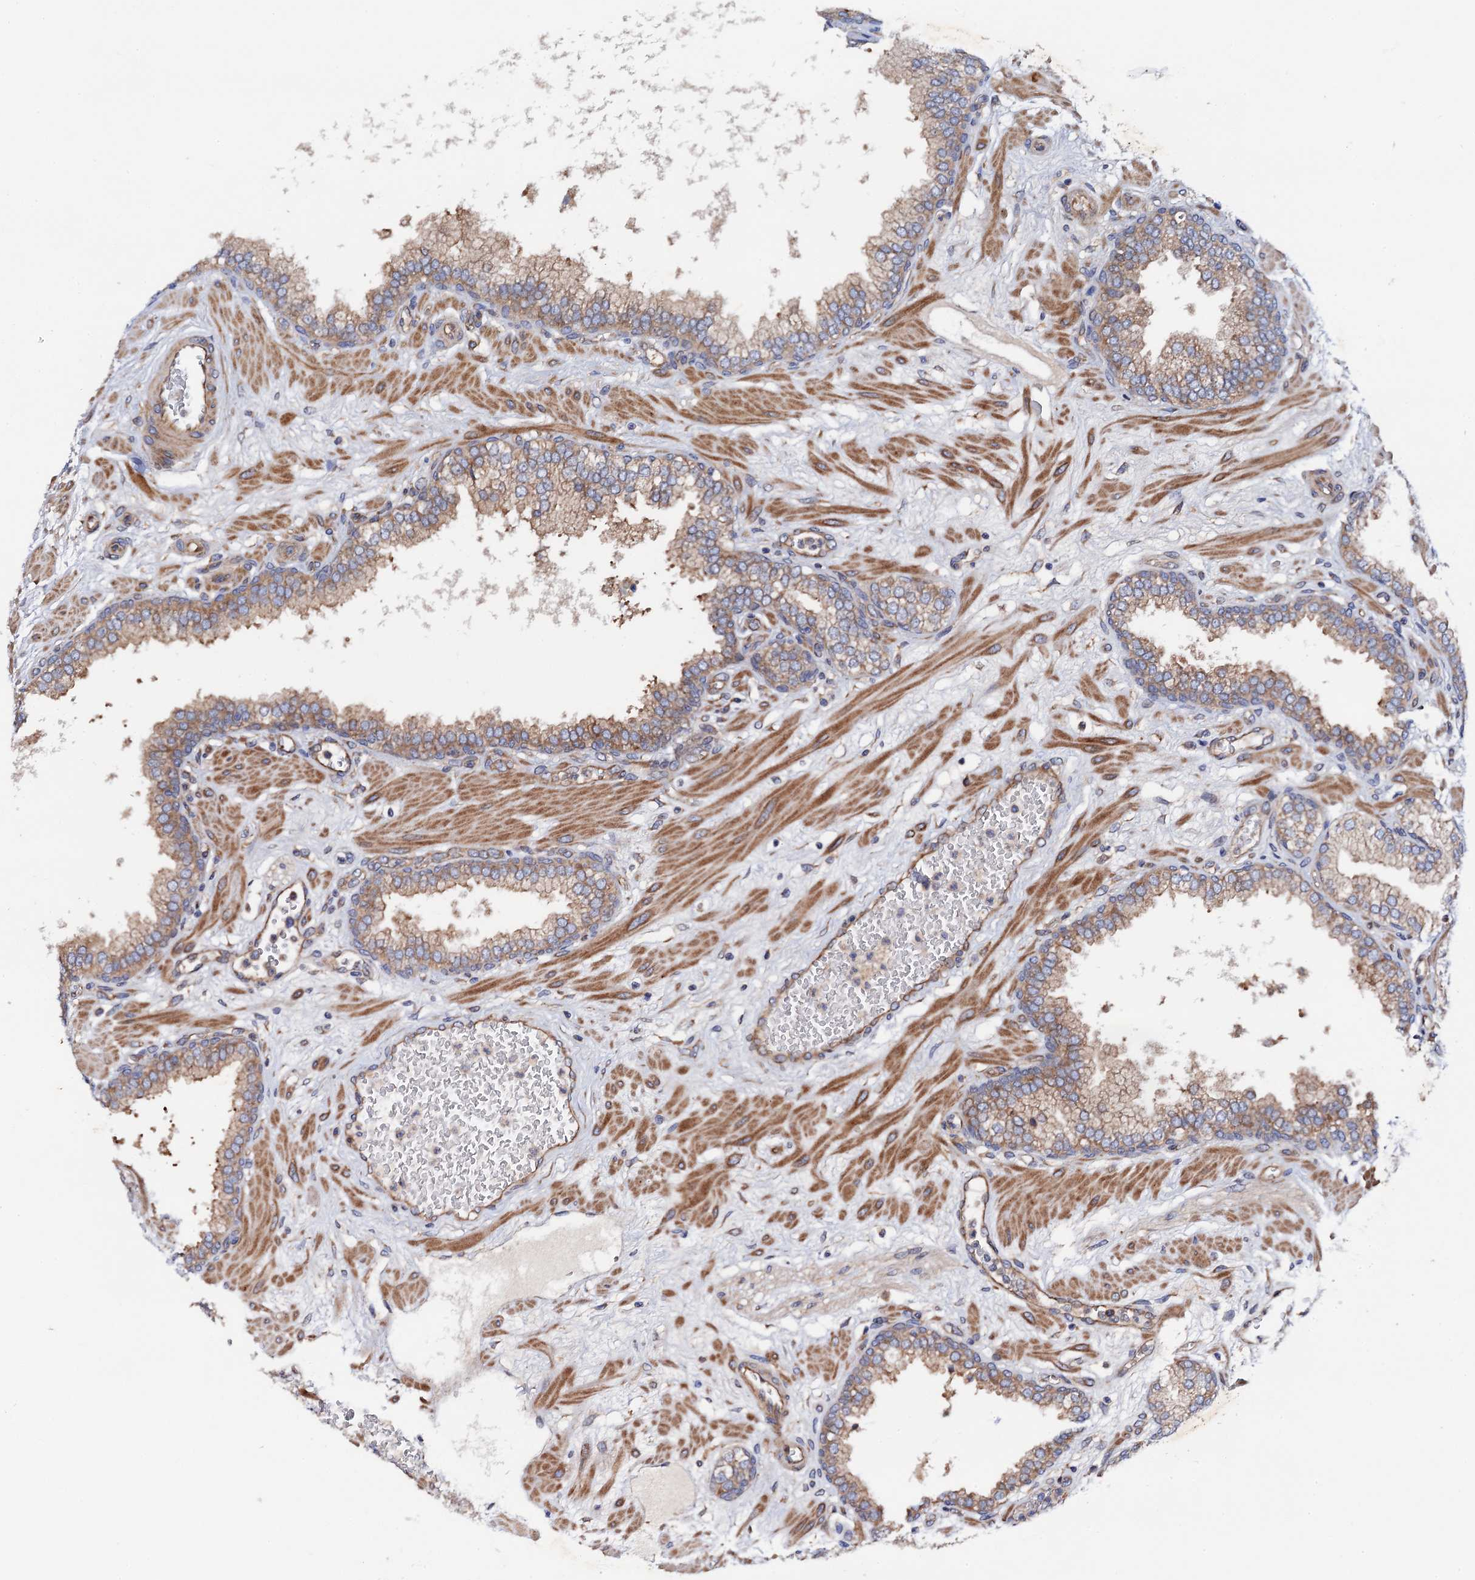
{"staining": {"intensity": "moderate", "quantity": ">75%", "location": "cytoplasmic/membranous"}, "tissue": "prostate", "cell_type": "Glandular cells", "image_type": "normal", "snomed": [{"axis": "morphology", "description": "Normal tissue, NOS"}, {"axis": "morphology", "description": "Urothelial carcinoma, Low grade"}, {"axis": "topography", "description": "Urinary bladder"}, {"axis": "topography", "description": "Prostate"}], "caption": "Protein staining exhibits moderate cytoplasmic/membranous positivity in about >75% of glandular cells in benign prostate.", "gene": "MRPL48", "patient": {"sex": "male", "age": 60}}